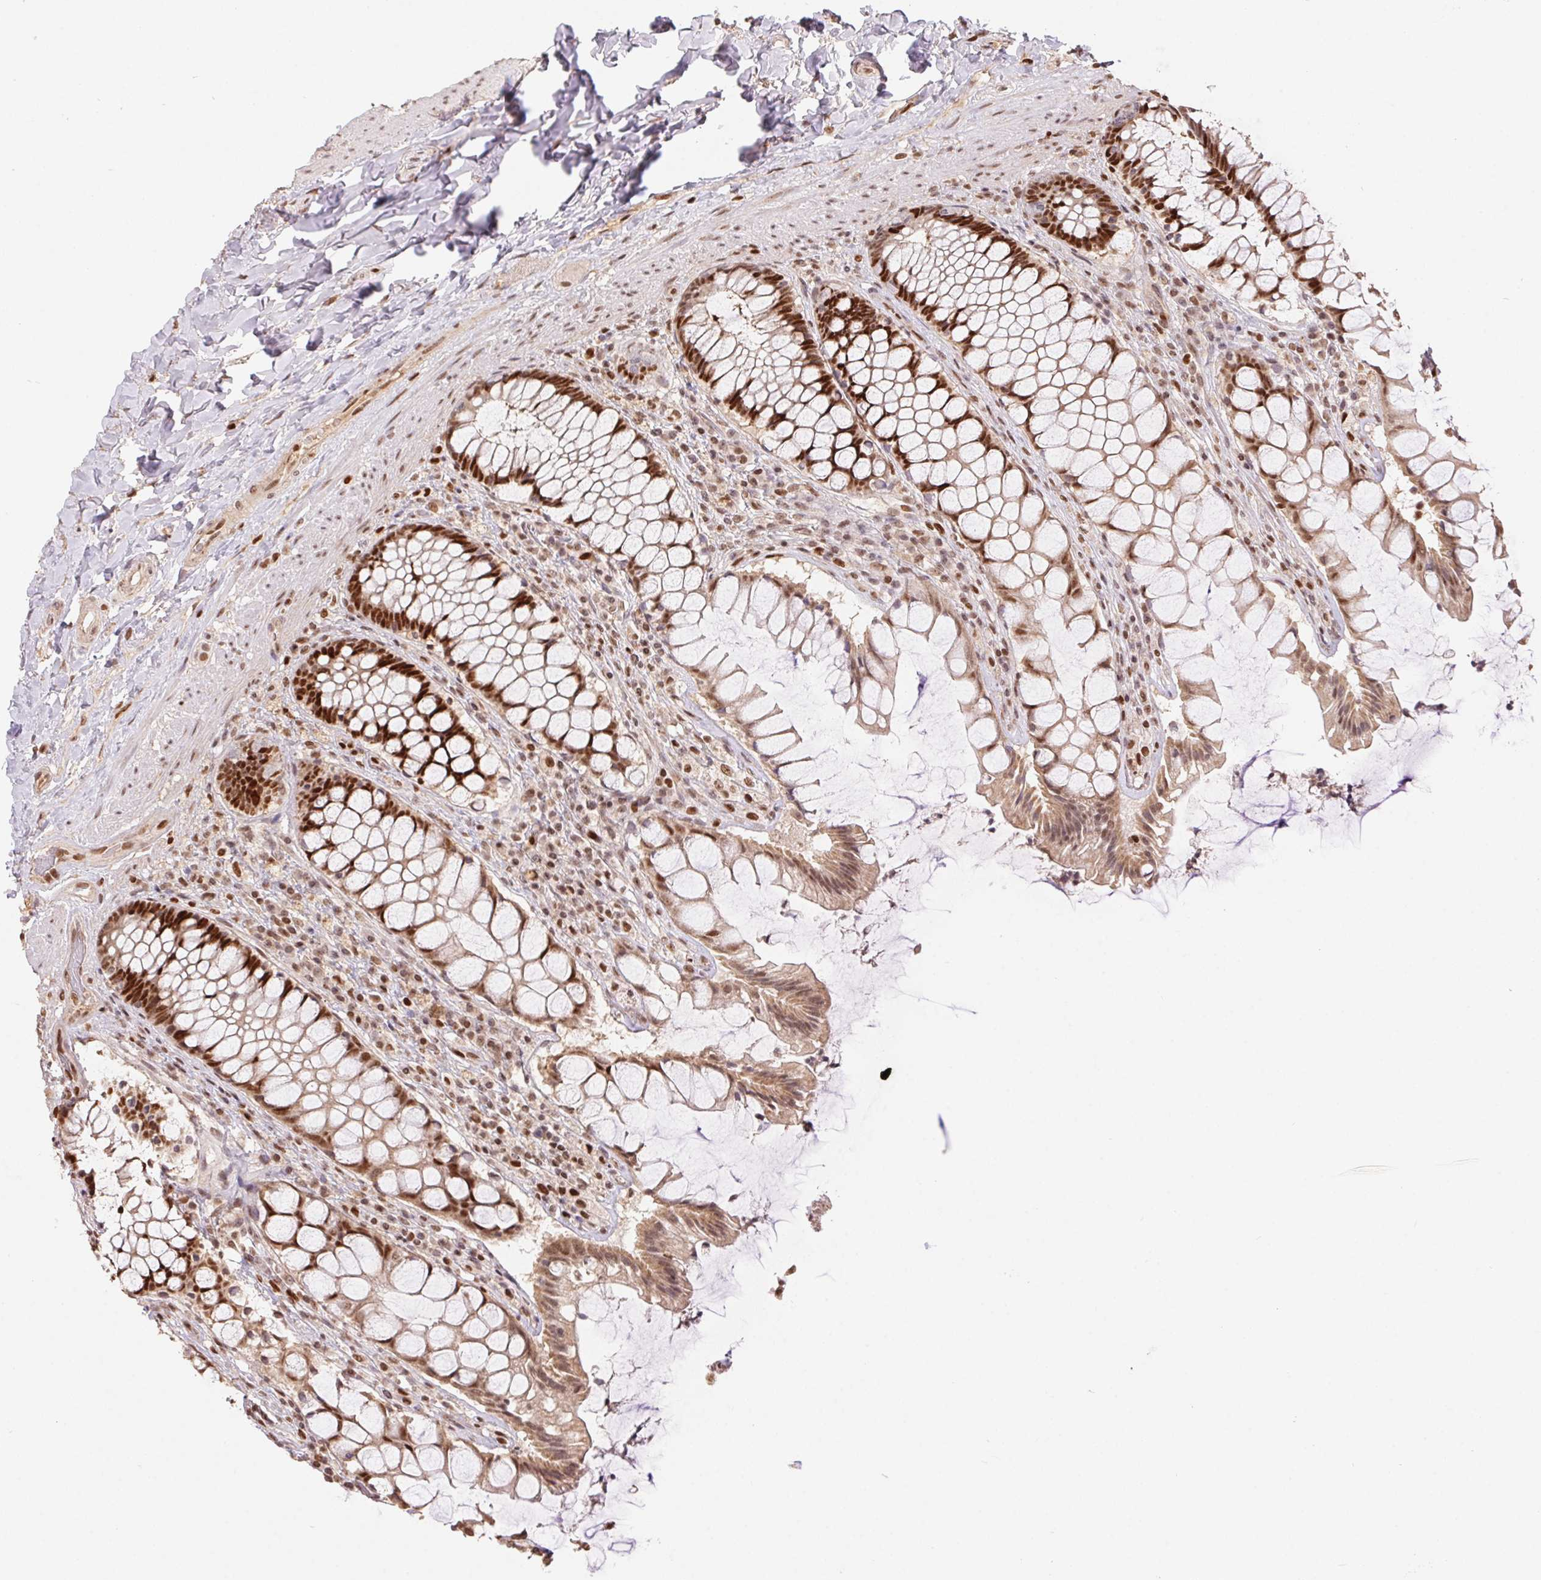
{"staining": {"intensity": "strong", "quantity": ">75%", "location": "nuclear"}, "tissue": "rectum", "cell_type": "Glandular cells", "image_type": "normal", "snomed": [{"axis": "morphology", "description": "Normal tissue, NOS"}, {"axis": "topography", "description": "Rectum"}], "caption": "Glandular cells demonstrate strong nuclear positivity in approximately >75% of cells in unremarkable rectum.", "gene": "POLD3", "patient": {"sex": "female", "age": 58}}